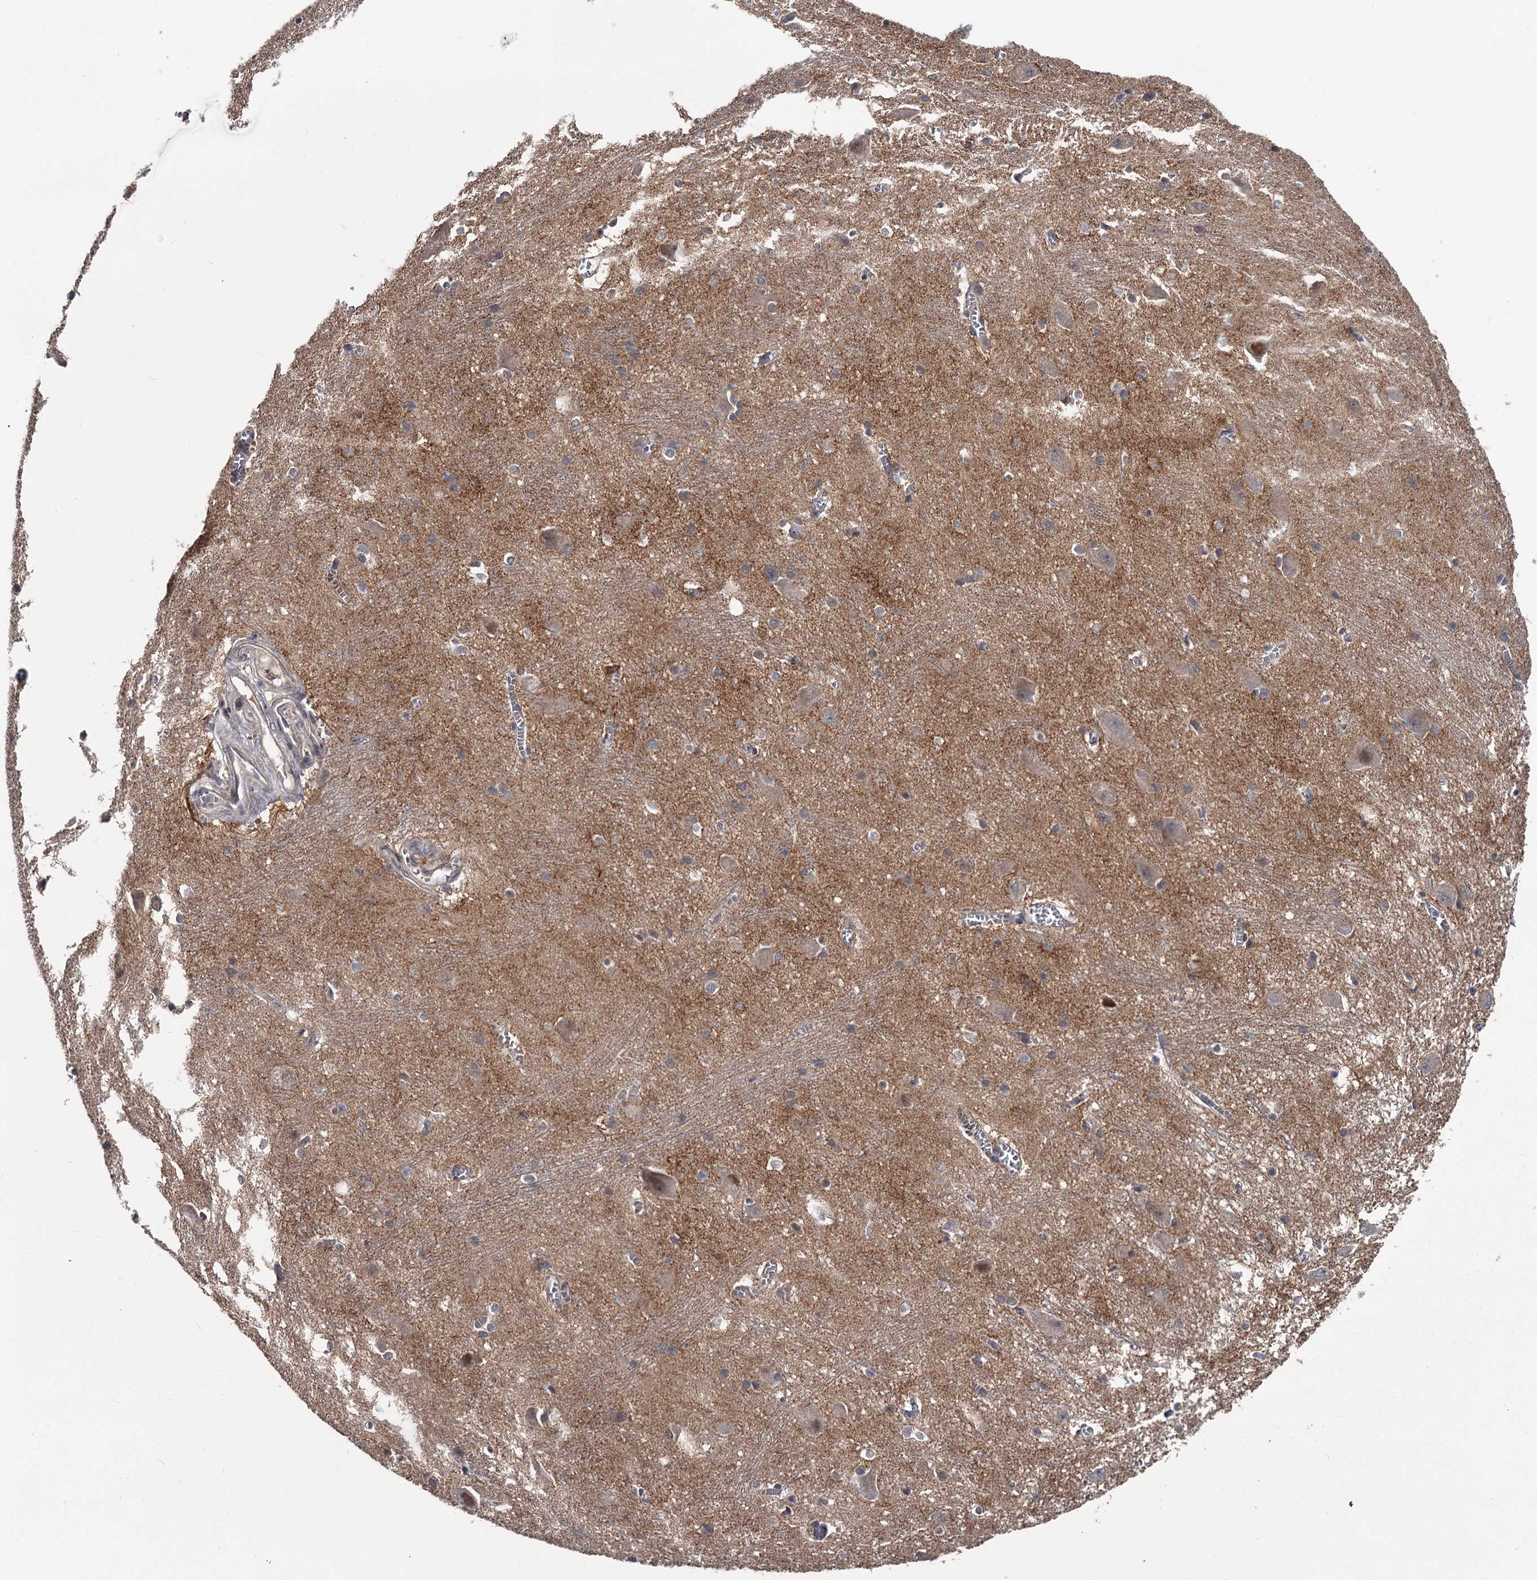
{"staining": {"intensity": "weak", "quantity": "<25%", "location": "cytoplasmic/membranous"}, "tissue": "caudate", "cell_type": "Glial cells", "image_type": "normal", "snomed": [{"axis": "morphology", "description": "Normal tissue, NOS"}, {"axis": "topography", "description": "Lateral ventricle wall"}], "caption": "Human caudate stained for a protein using immunohistochemistry (IHC) reveals no staining in glial cells.", "gene": "DAO", "patient": {"sex": "male", "age": 37}}